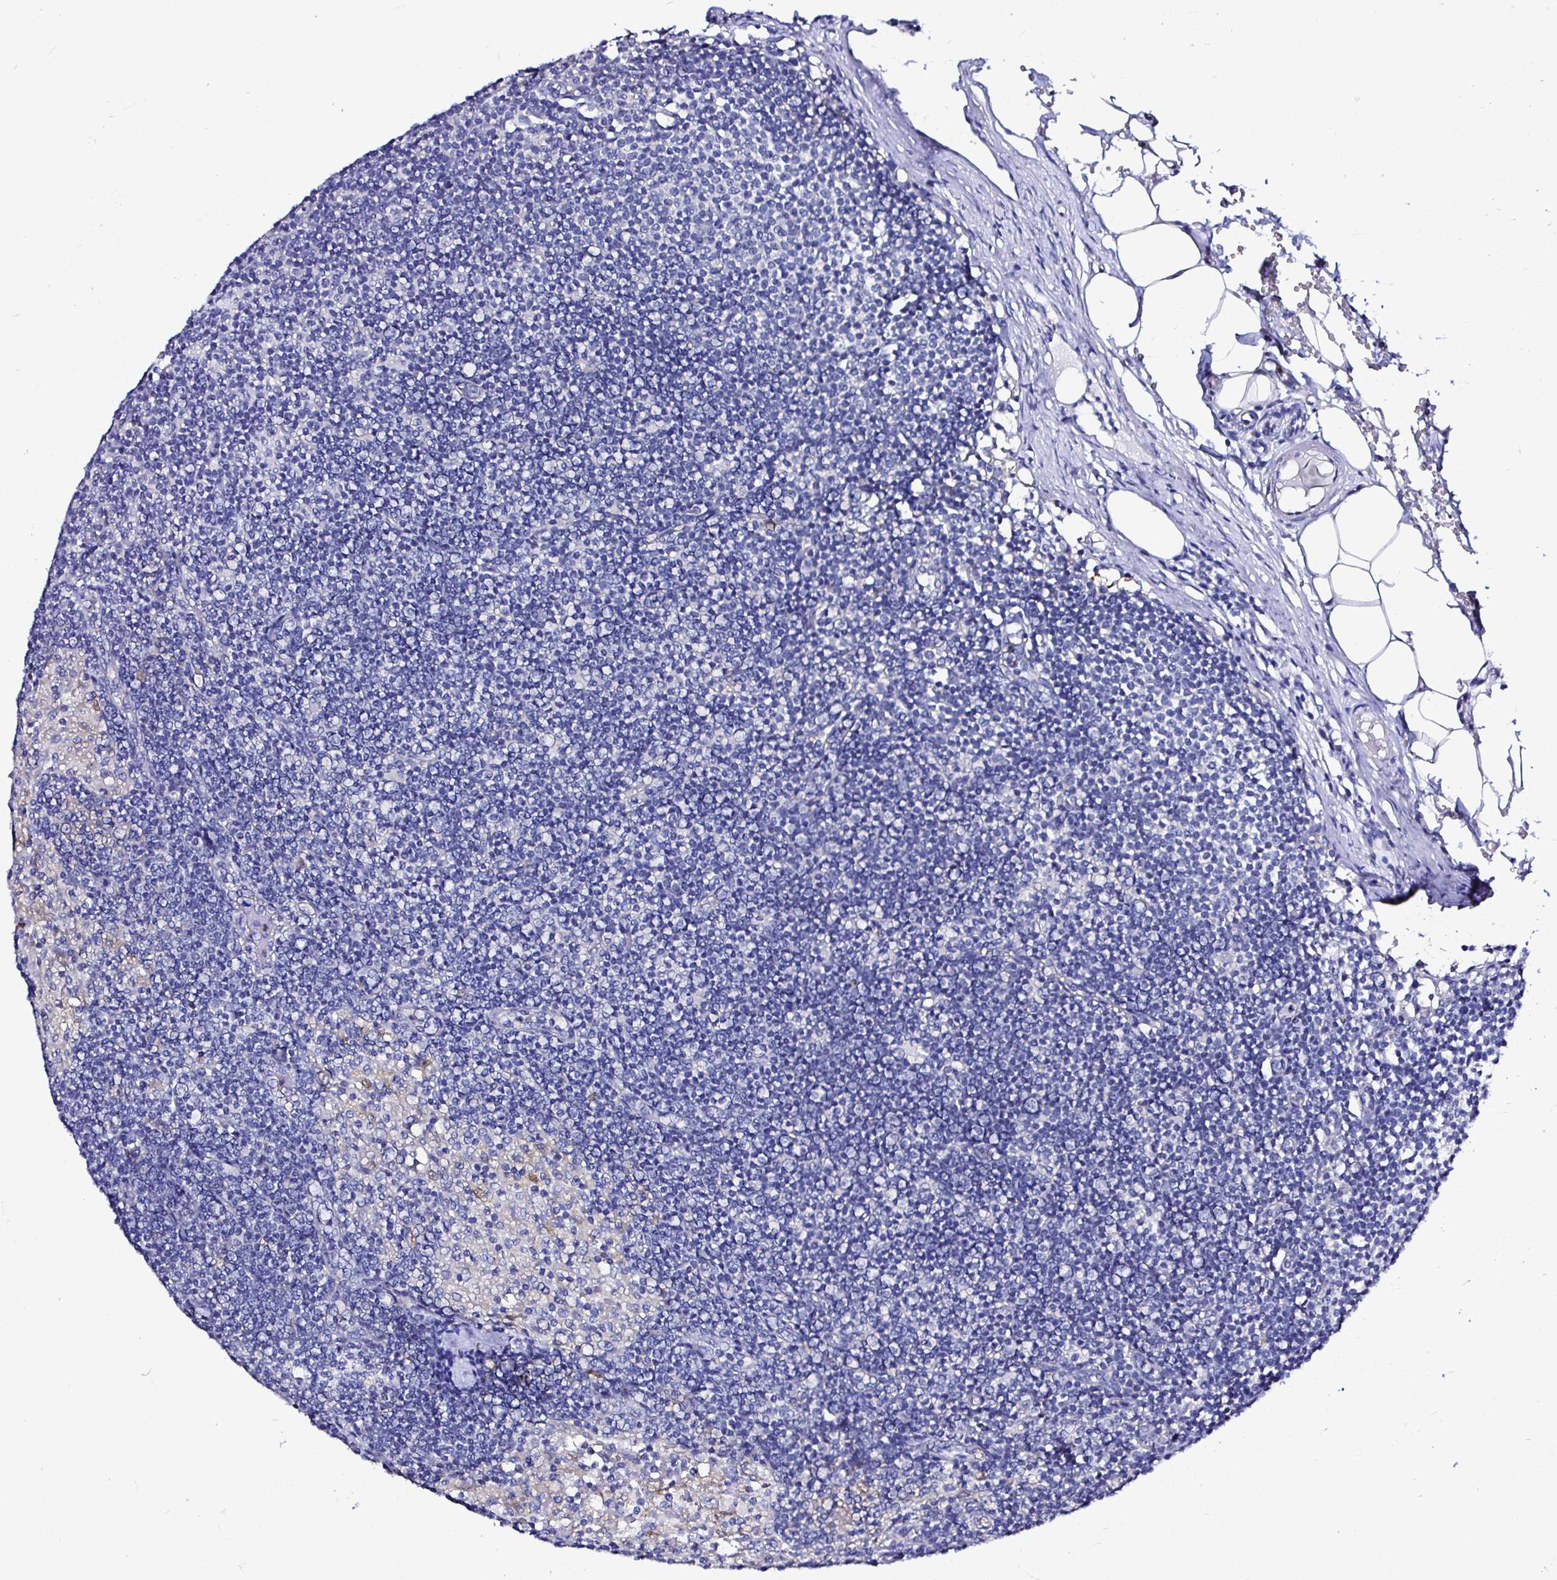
{"staining": {"intensity": "negative", "quantity": "none", "location": "none"}, "tissue": "lymph node", "cell_type": "Germinal center cells", "image_type": "normal", "snomed": [{"axis": "morphology", "description": "Normal tissue, NOS"}, {"axis": "topography", "description": "Lymph node"}], "caption": "High magnification brightfield microscopy of unremarkable lymph node stained with DAB (3,3'-diaminobenzidine) (brown) and counterstained with hematoxylin (blue): germinal center cells show no significant staining. (DAB (3,3'-diaminobenzidine) immunohistochemistry visualized using brightfield microscopy, high magnification).", "gene": "DEPDC5", "patient": {"sex": "male", "age": 49}}